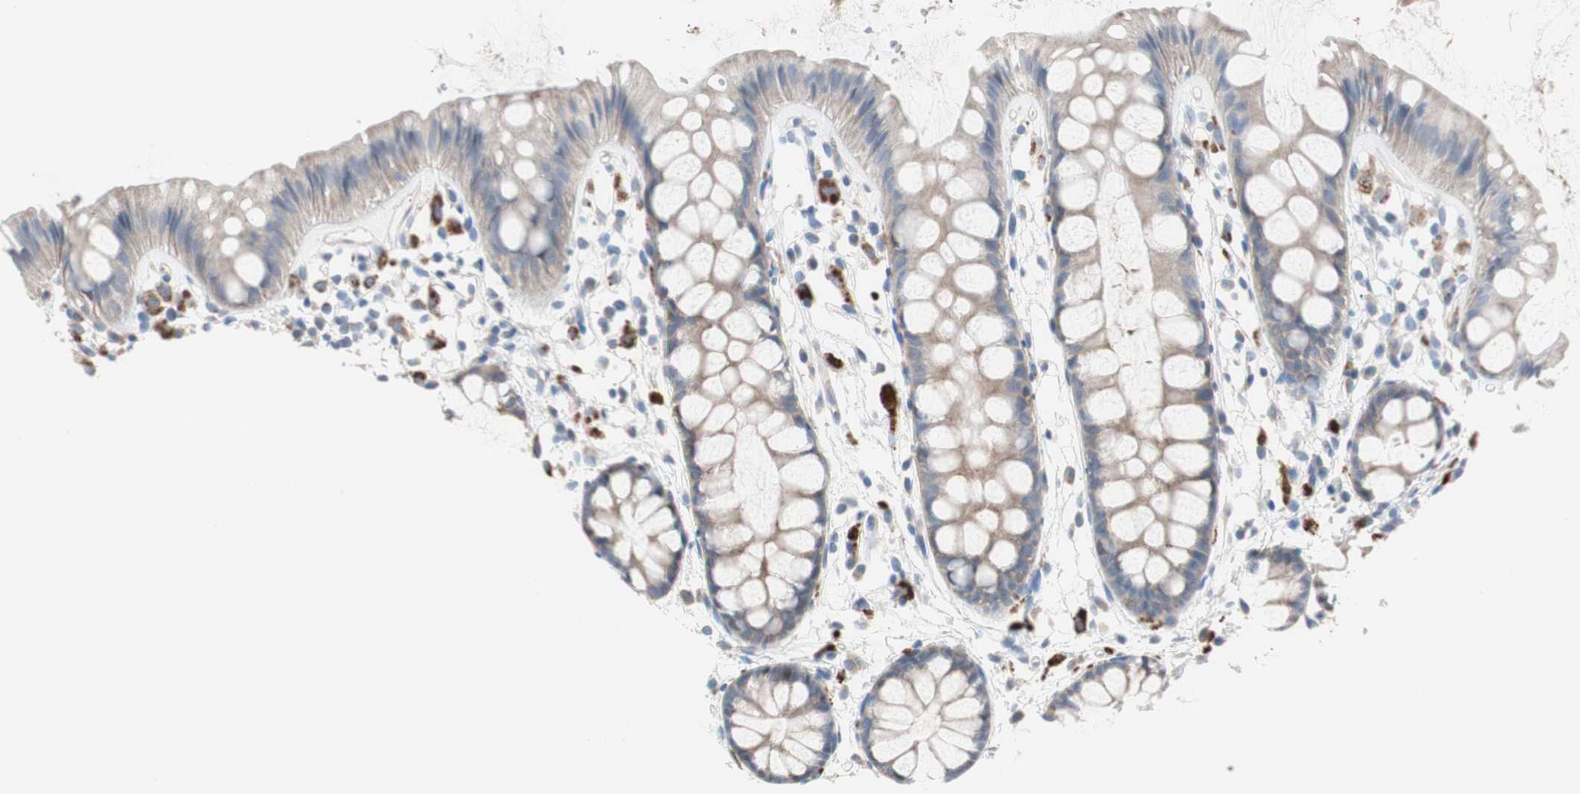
{"staining": {"intensity": "weak", "quantity": ">75%", "location": "cytoplasmic/membranous"}, "tissue": "rectum", "cell_type": "Glandular cells", "image_type": "normal", "snomed": [{"axis": "morphology", "description": "Normal tissue, NOS"}, {"axis": "topography", "description": "Rectum"}], "caption": "A high-resolution histopathology image shows immunohistochemistry staining of unremarkable rectum, which demonstrates weak cytoplasmic/membranous staining in about >75% of glandular cells.", "gene": "CLEC4D", "patient": {"sex": "female", "age": 66}}